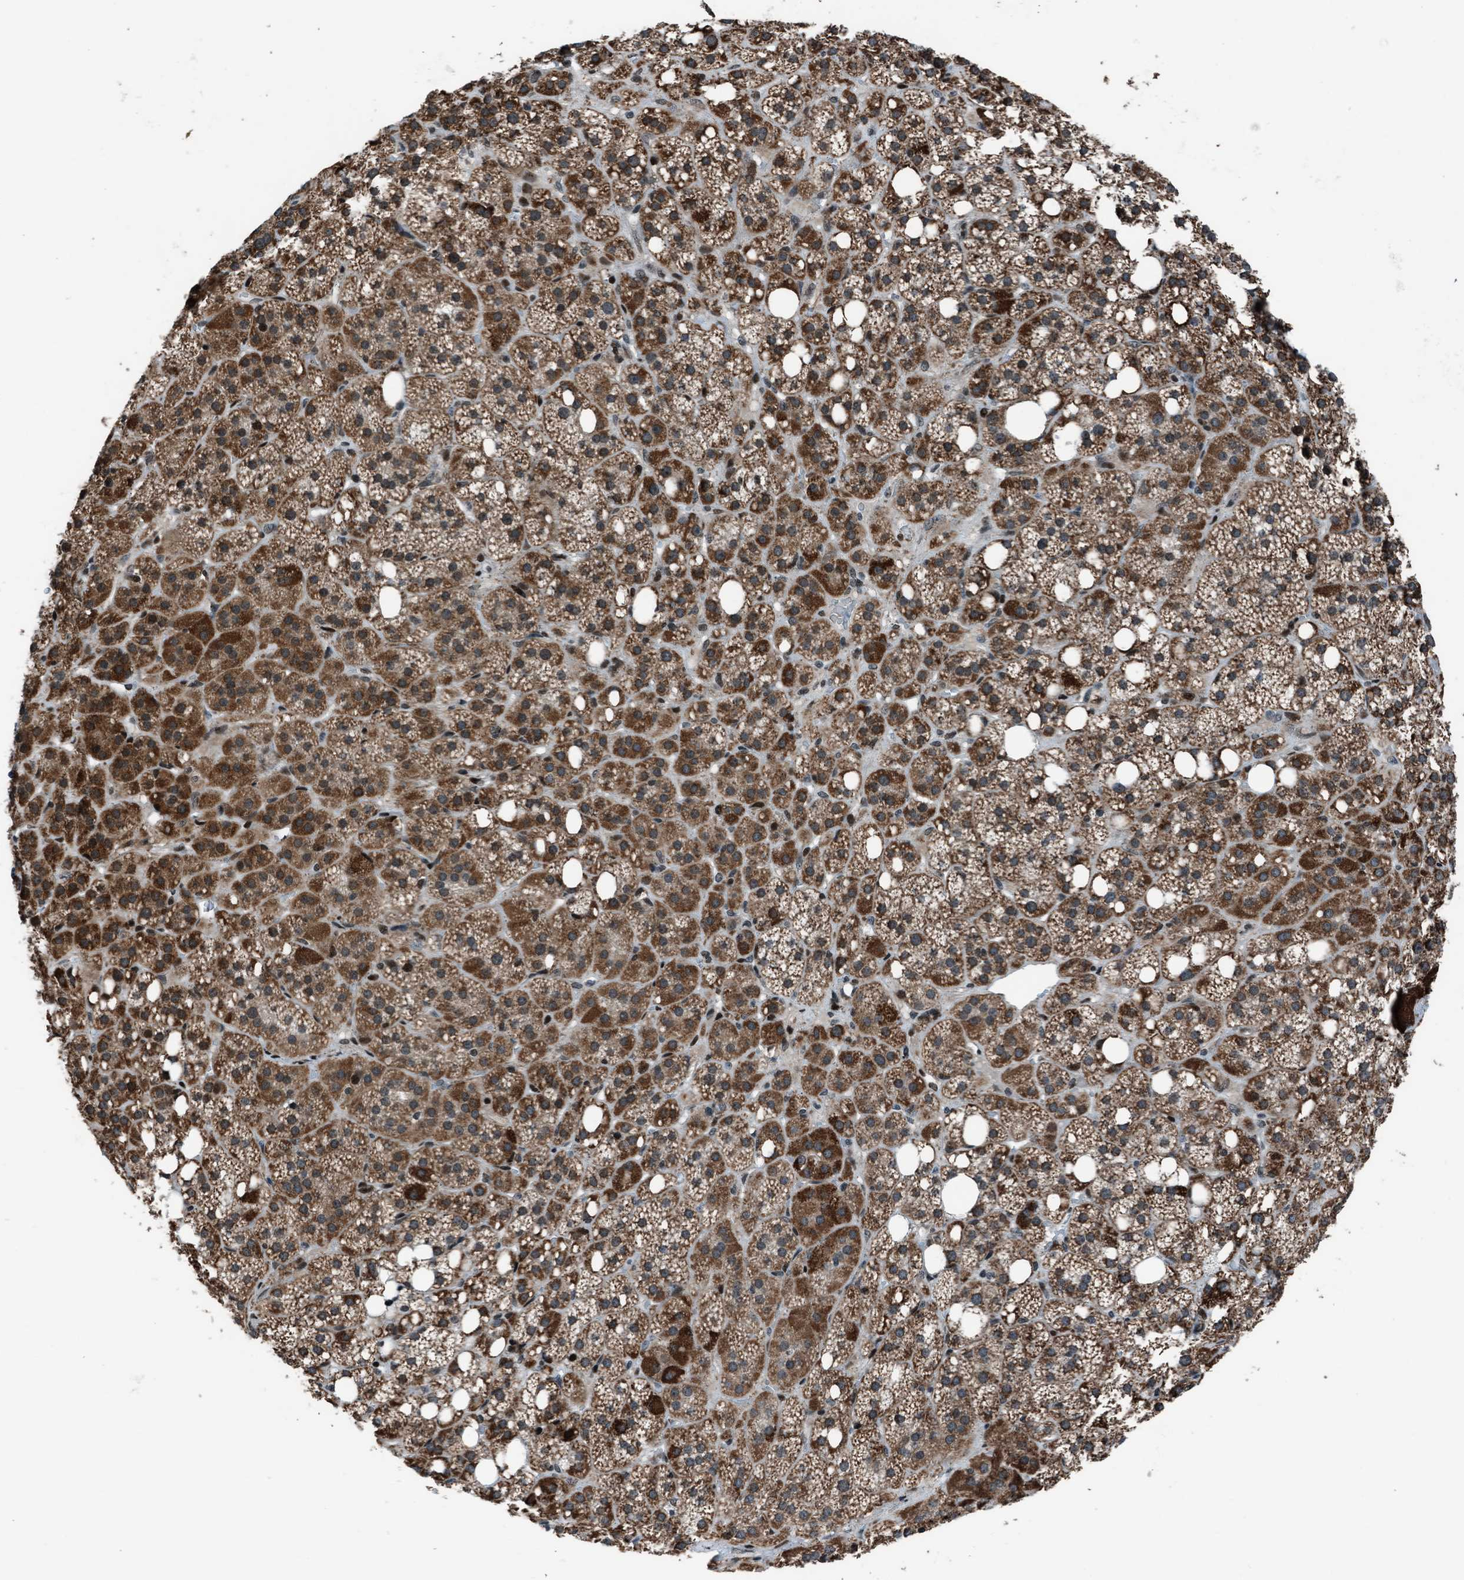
{"staining": {"intensity": "strong", "quantity": ">75%", "location": "cytoplasmic/membranous,nuclear"}, "tissue": "adrenal gland", "cell_type": "Glandular cells", "image_type": "normal", "snomed": [{"axis": "morphology", "description": "Normal tissue, NOS"}, {"axis": "topography", "description": "Adrenal gland"}], "caption": "A brown stain labels strong cytoplasmic/membranous,nuclear positivity of a protein in glandular cells of benign adrenal gland. The staining is performed using DAB (3,3'-diaminobenzidine) brown chromogen to label protein expression. The nuclei are counter-stained blue using hematoxylin.", "gene": "MORC3", "patient": {"sex": "female", "age": 59}}